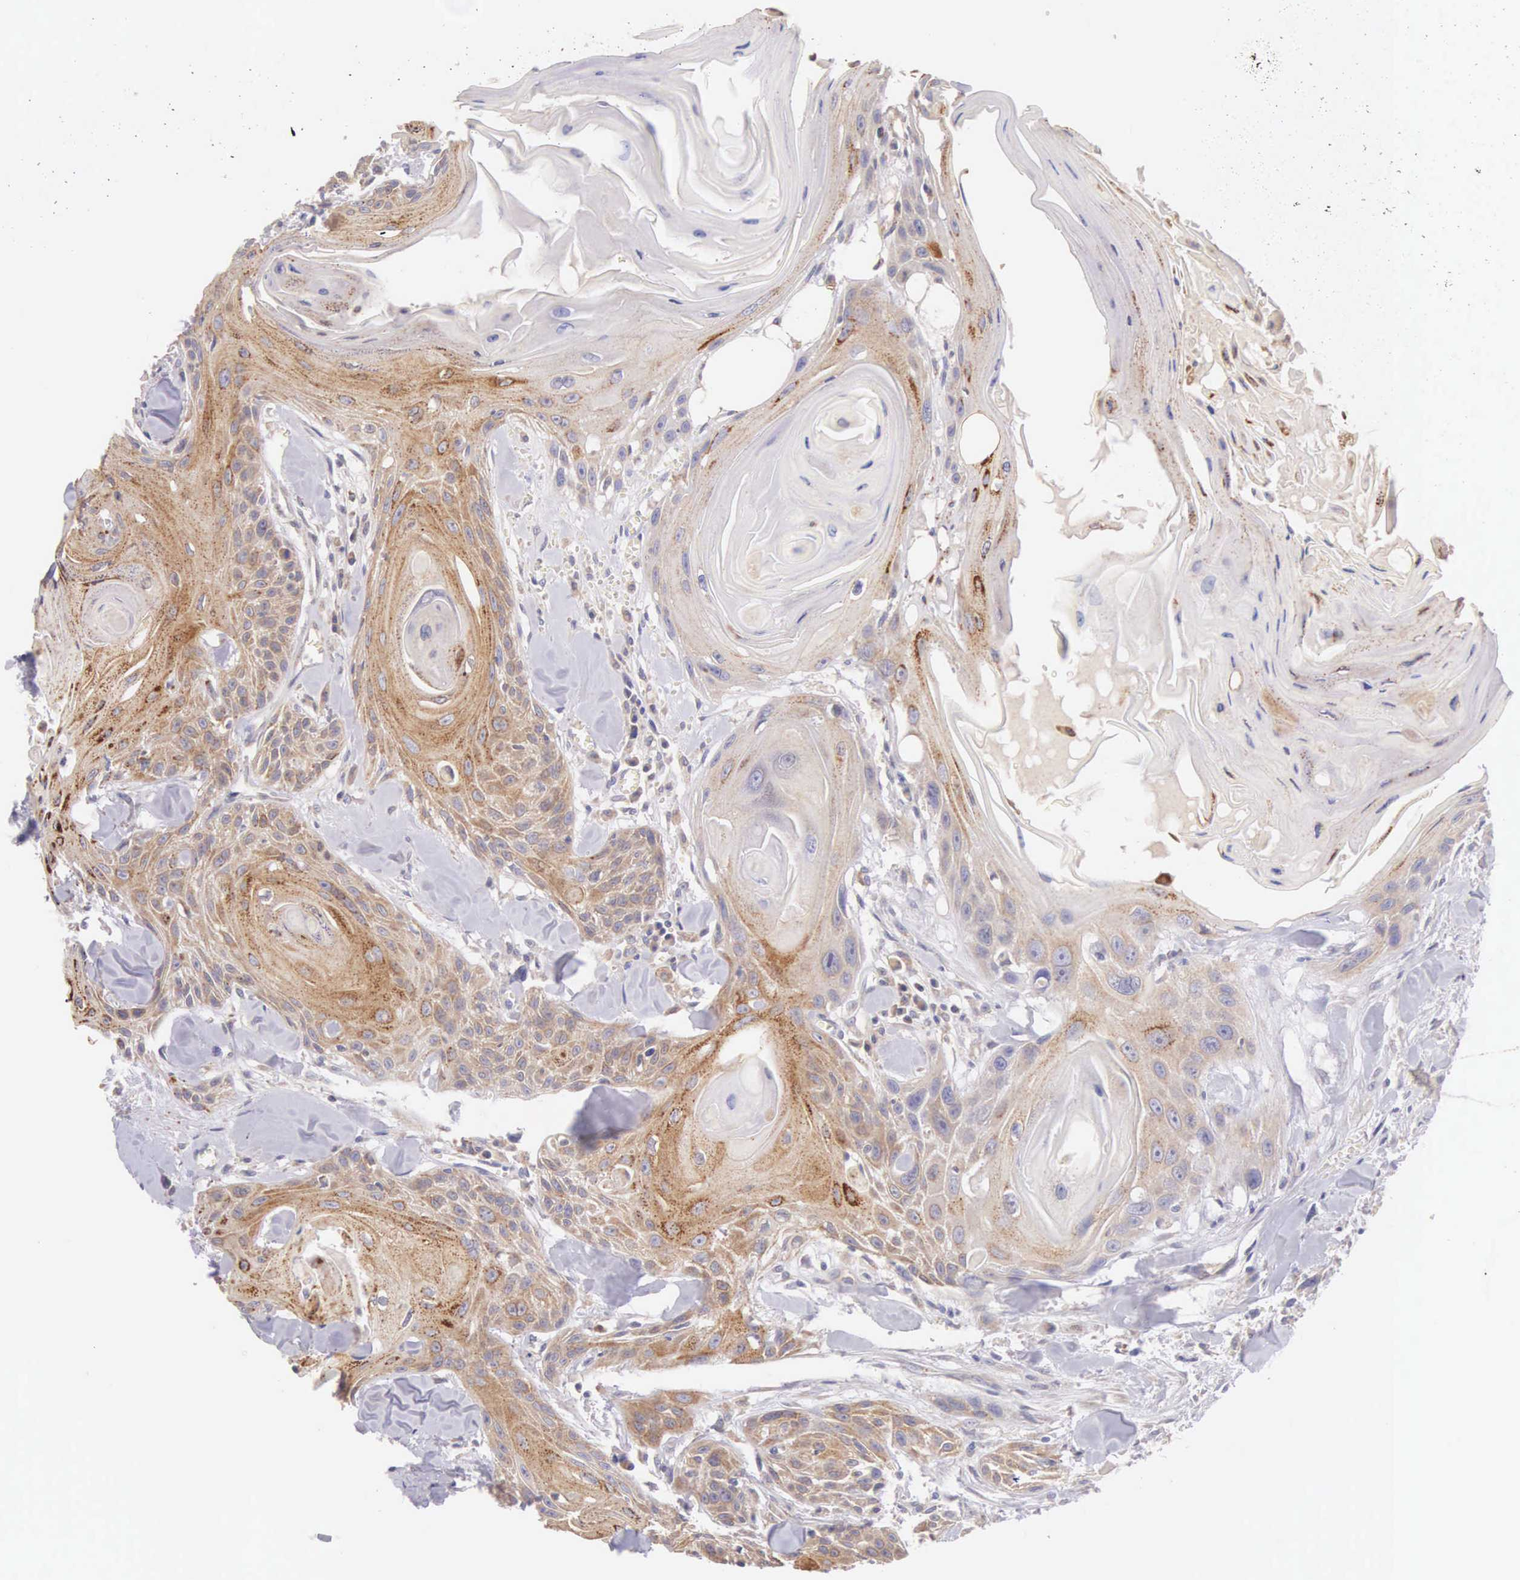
{"staining": {"intensity": "weak", "quantity": ">75%", "location": "cytoplasmic/membranous"}, "tissue": "head and neck cancer", "cell_type": "Tumor cells", "image_type": "cancer", "snomed": [{"axis": "morphology", "description": "Squamous cell carcinoma, NOS"}, {"axis": "morphology", "description": "Squamous cell carcinoma, metastatic, NOS"}, {"axis": "topography", "description": "Lymph node"}, {"axis": "topography", "description": "Salivary gland"}, {"axis": "topography", "description": "Head-Neck"}], "caption": "Immunohistochemical staining of human head and neck cancer exhibits low levels of weak cytoplasmic/membranous protein staining in approximately >75% of tumor cells.", "gene": "NSDHL", "patient": {"sex": "female", "age": 74}}